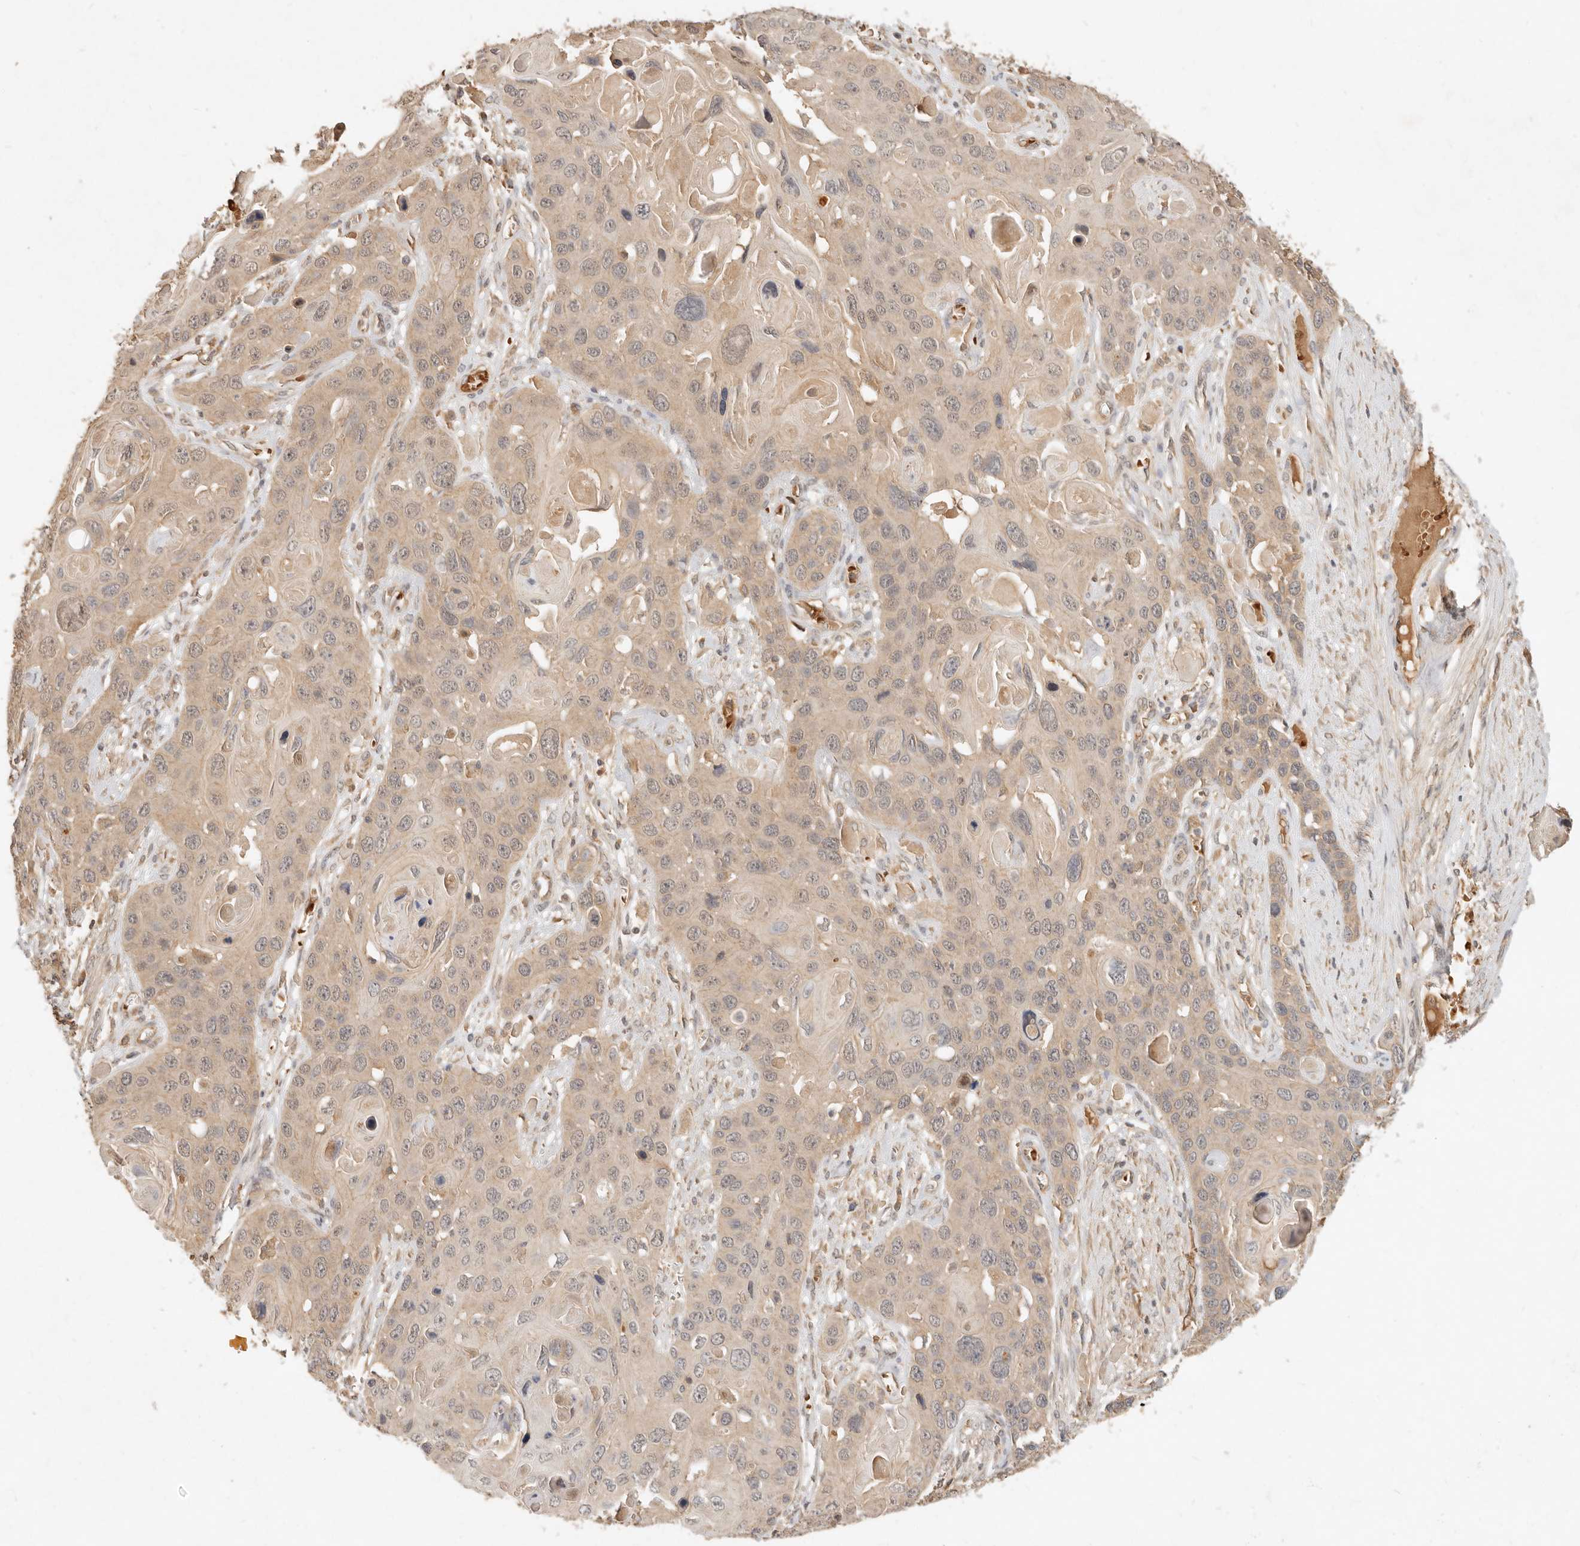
{"staining": {"intensity": "weak", "quantity": "25%-75%", "location": "cytoplasmic/membranous"}, "tissue": "skin cancer", "cell_type": "Tumor cells", "image_type": "cancer", "snomed": [{"axis": "morphology", "description": "Squamous cell carcinoma, NOS"}, {"axis": "topography", "description": "Skin"}], "caption": "Protein staining of skin squamous cell carcinoma tissue demonstrates weak cytoplasmic/membranous staining in approximately 25%-75% of tumor cells.", "gene": "FREM2", "patient": {"sex": "male", "age": 55}}